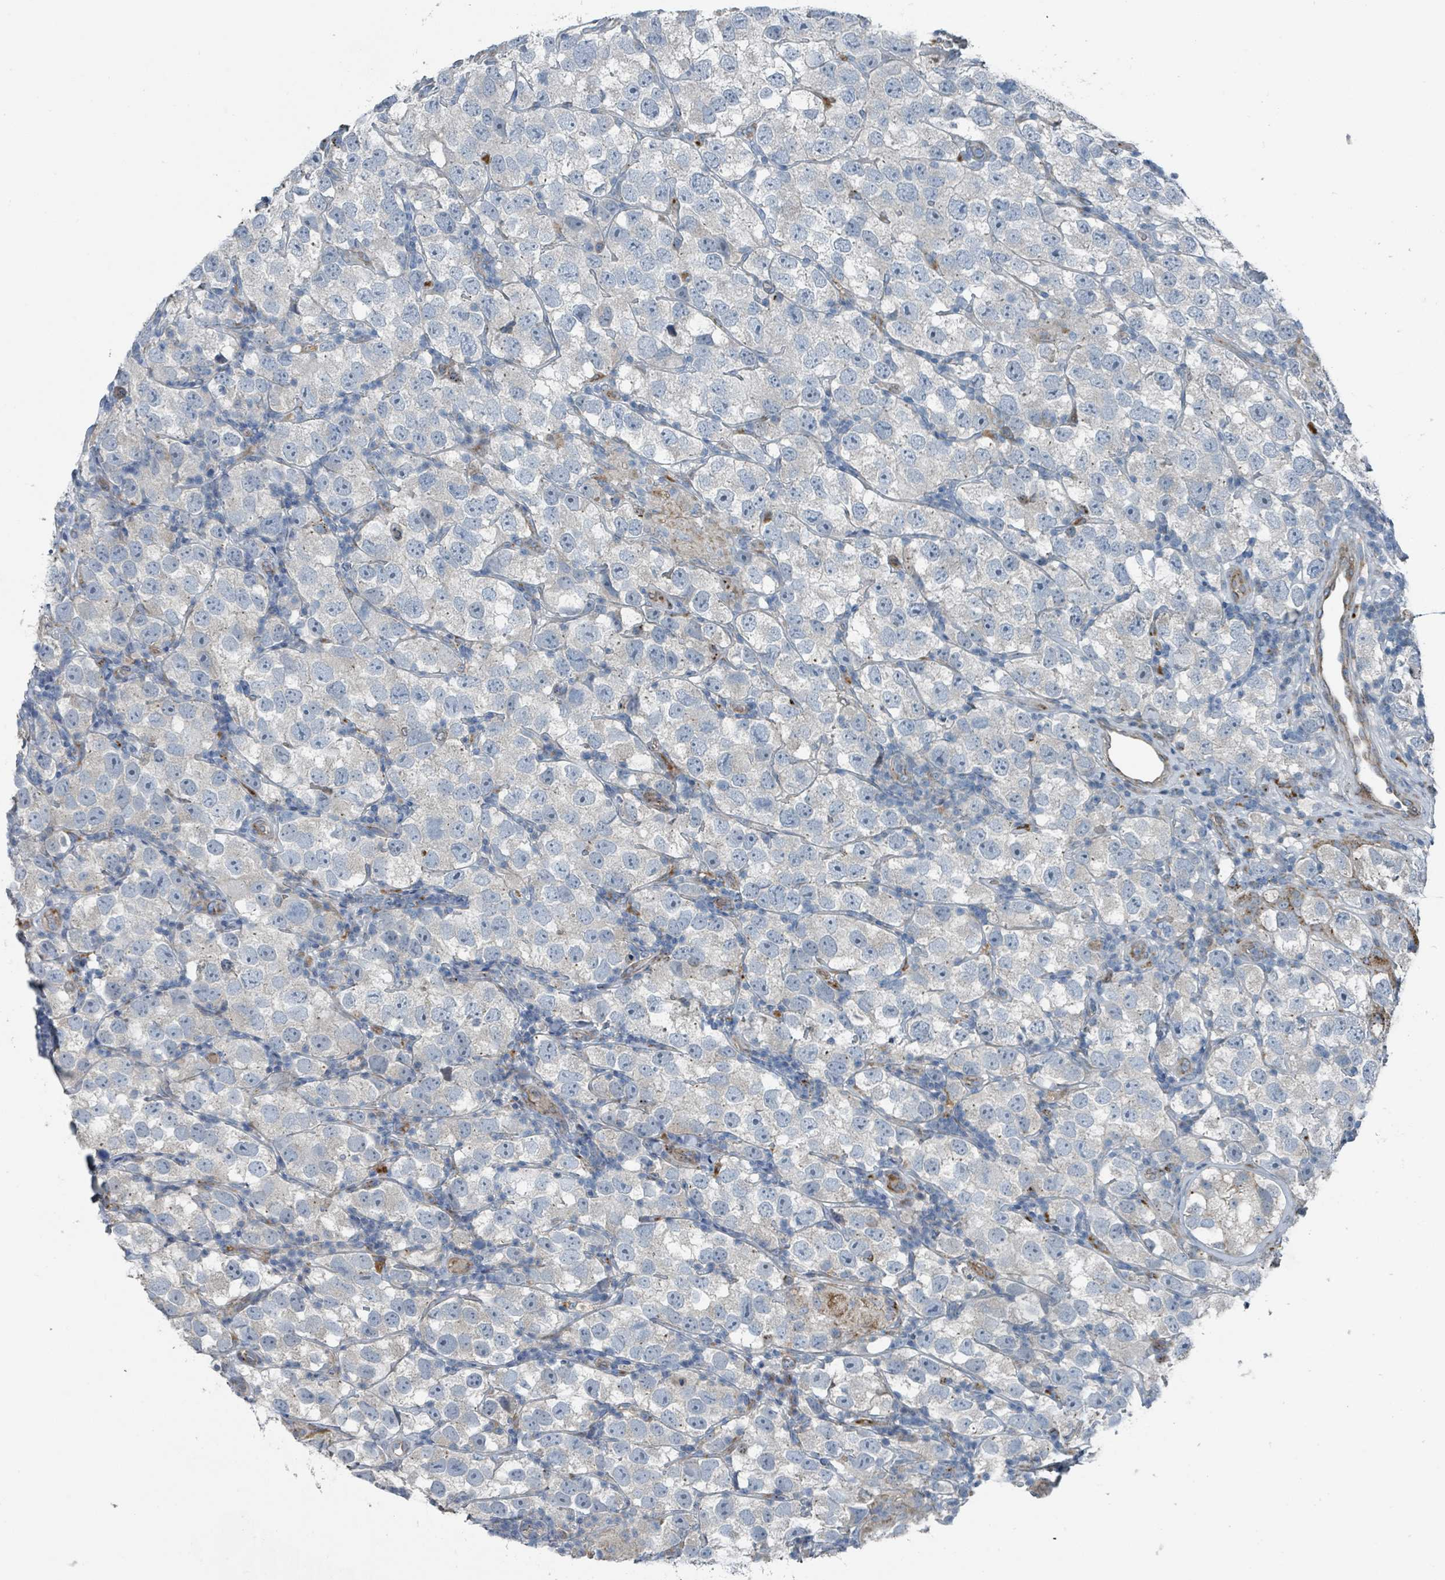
{"staining": {"intensity": "negative", "quantity": "none", "location": "none"}, "tissue": "testis cancer", "cell_type": "Tumor cells", "image_type": "cancer", "snomed": [{"axis": "morphology", "description": "Seminoma, NOS"}, {"axis": "topography", "description": "Testis"}], "caption": "Tumor cells show no significant protein staining in seminoma (testis). (DAB (3,3'-diaminobenzidine) IHC with hematoxylin counter stain).", "gene": "DIPK2A", "patient": {"sex": "male", "age": 26}}